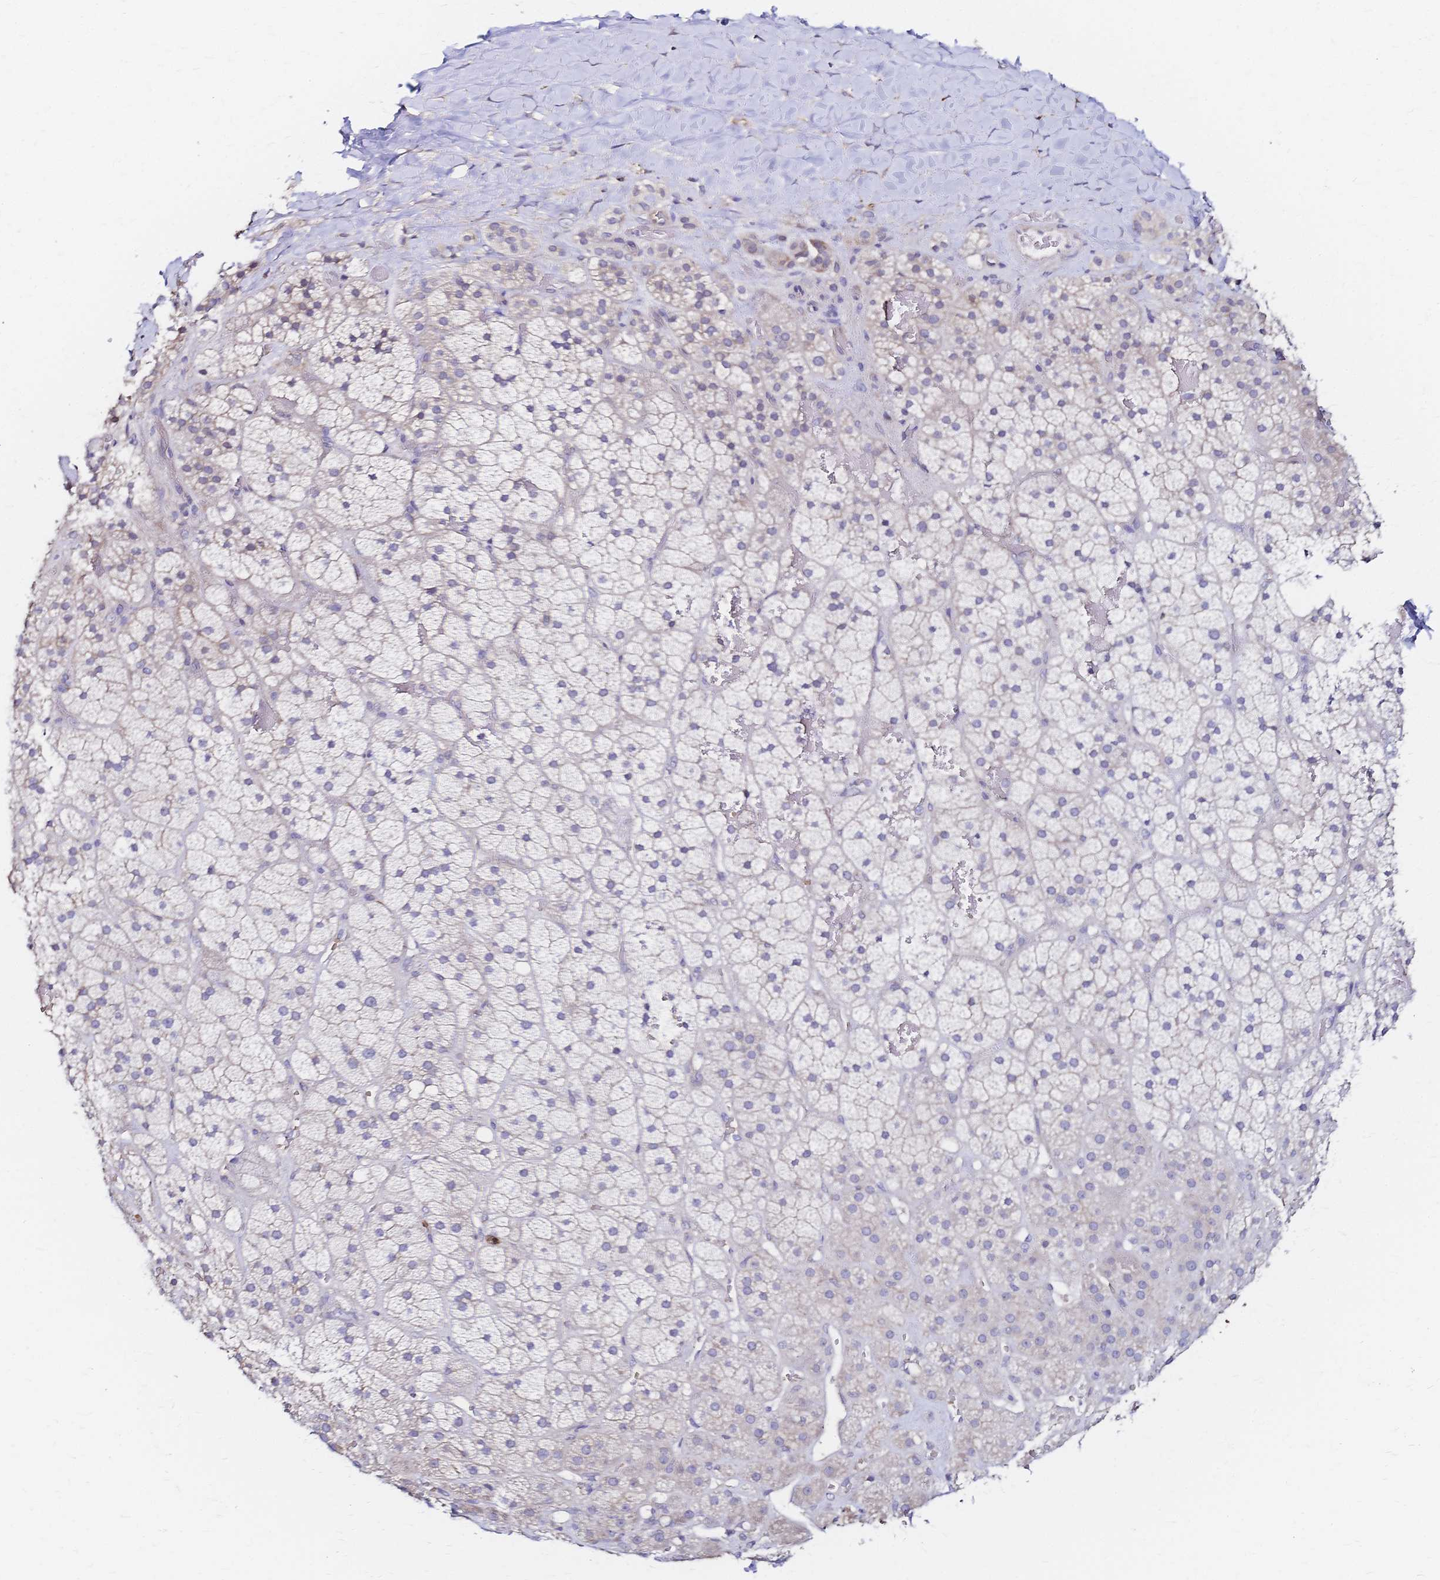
{"staining": {"intensity": "weak", "quantity": "<25%", "location": "cytoplasmic/membranous"}, "tissue": "adrenal gland", "cell_type": "Glandular cells", "image_type": "normal", "snomed": [{"axis": "morphology", "description": "Normal tissue, NOS"}, {"axis": "topography", "description": "Adrenal gland"}], "caption": "The histopathology image reveals no staining of glandular cells in normal adrenal gland.", "gene": "SLC5A1", "patient": {"sex": "male", "age": 57}}